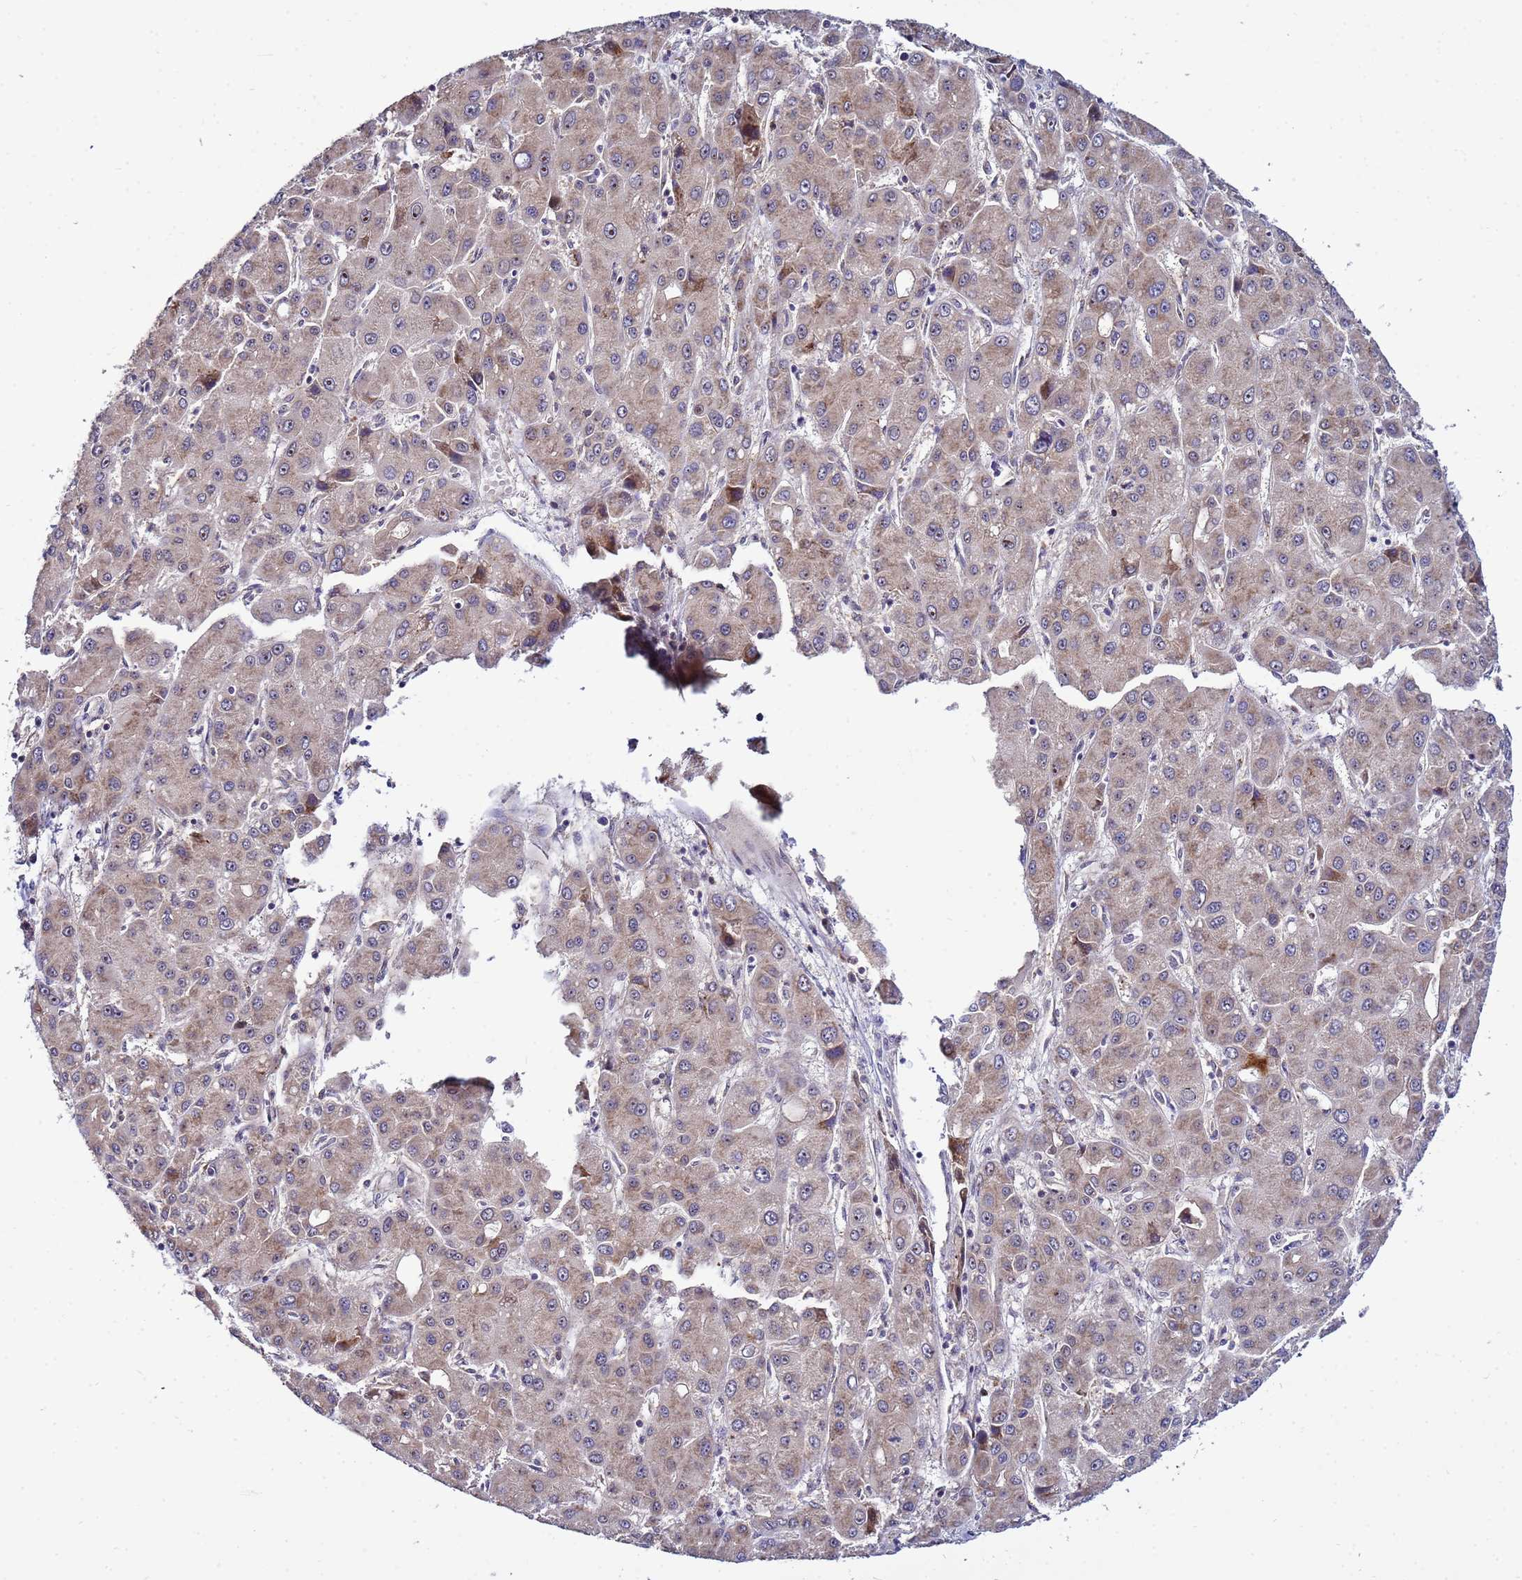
{"staining": {"intensity": "weak", "quantity": ">75%", "location": "cytoplasmic/membranous"}, "tissue": "liver cancer", "cell_type": "Tumor cells", "image_type": "cancer", "snomed": [{"axis": "morphology", "description": "Carcinoma, Hepatocellular, NOS"}, {"axis": "topography", "description": "Liver"}], "caption": "A brown stain highlights weak cytoplasmic/membranous staining of a protein in human liver cancer (hepatocellular carcinoma) tumor cells.", "gene": "NOL8", "patient": {"sex": "male", "age": 55}}